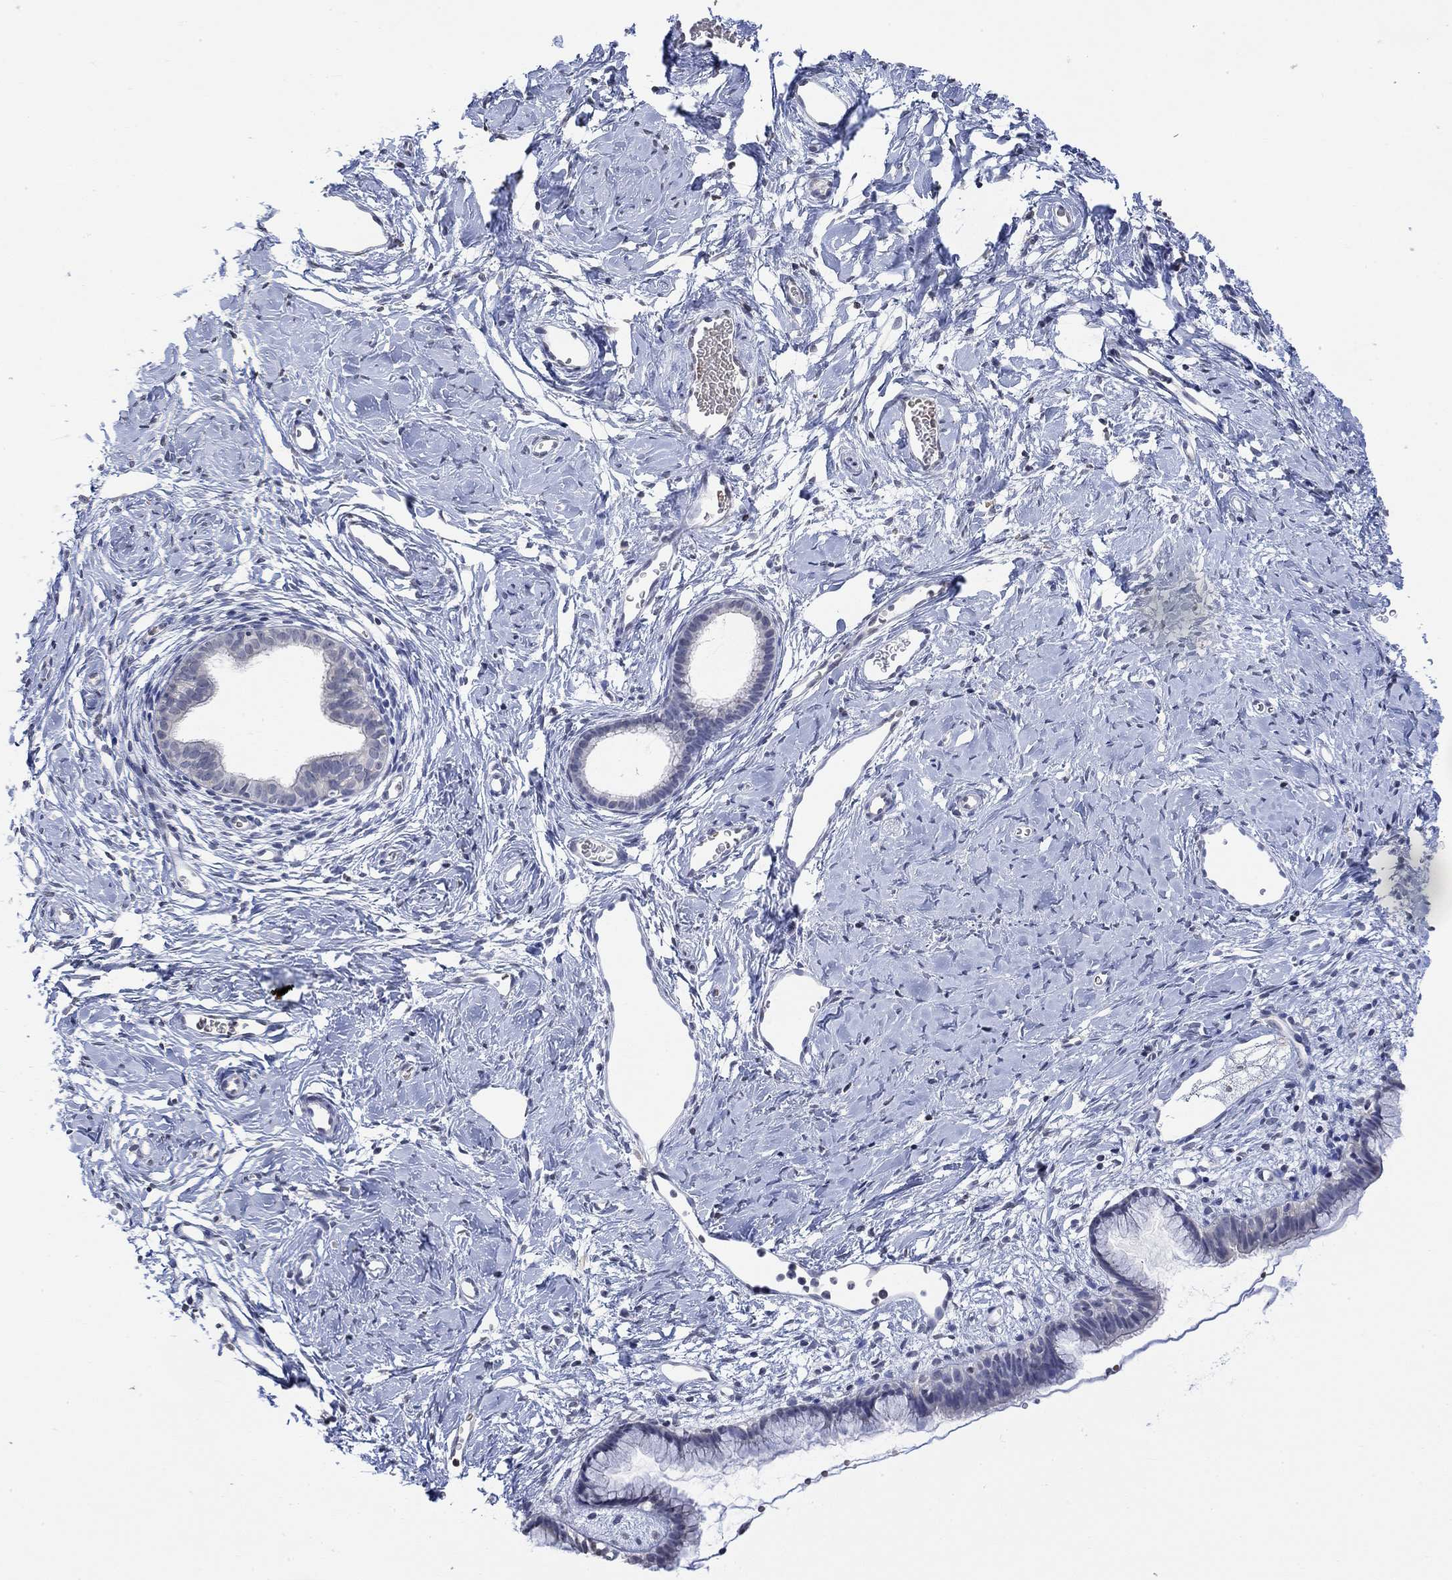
{"staining": {"intensity": "negative", "quantity": "none", "location": "none"}, "tissue": "cervix", "cell_type": "Glandular cells", "image_type": "normal", "snomed": [{"axis": "morphology", "description": "Normal tissue, NOS"}, {"axis": "topography", "description": "Cervix"}], "caption": "IHC histopathology image of benign cervix stained for a protein (brown), which reveals no positivity in glandular cells.", "gene": "TMEM255A", "patient": {"sex": "female", "age": 40}}